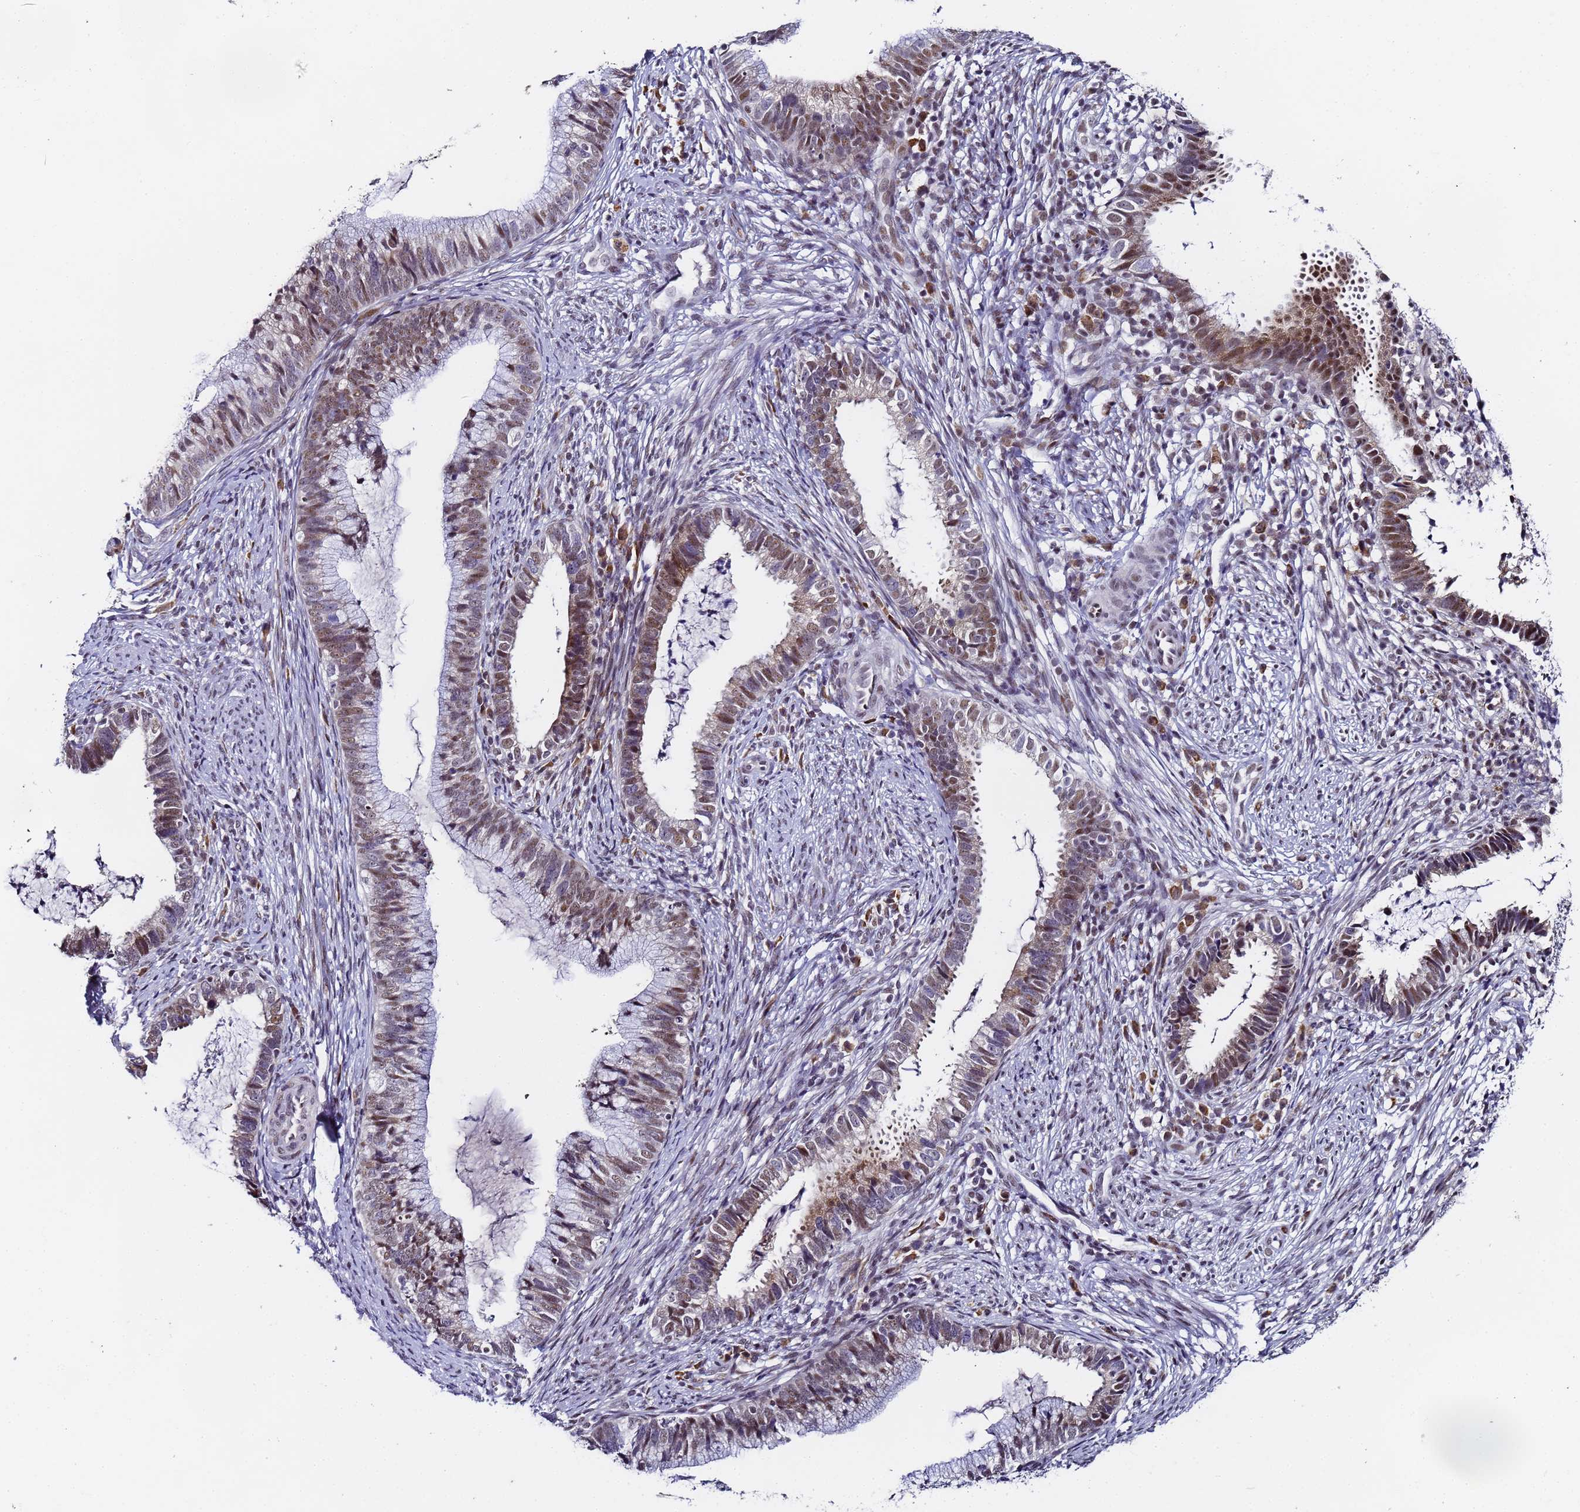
{"staining": {"intensity": "weak", "quantity": "25%-75%", "location": "nuclear"}, "tissue": "cervical cancer", "cell_type": "Tumor cells", "image_type": "cancer", "snomed": [{"axis": "morphology", "description": "Adenocarcinoma, NOS"}, {"axis": "topography", "description": "Cervix"}], "caption": "Immunohistochemical staining of cervical adenocarcinoma demonstrates weak nuclear protein expression in about 25%-75% of tumor cells.", "gene": "FNBP4", "patient": {"sex": "female", "age": 36}}